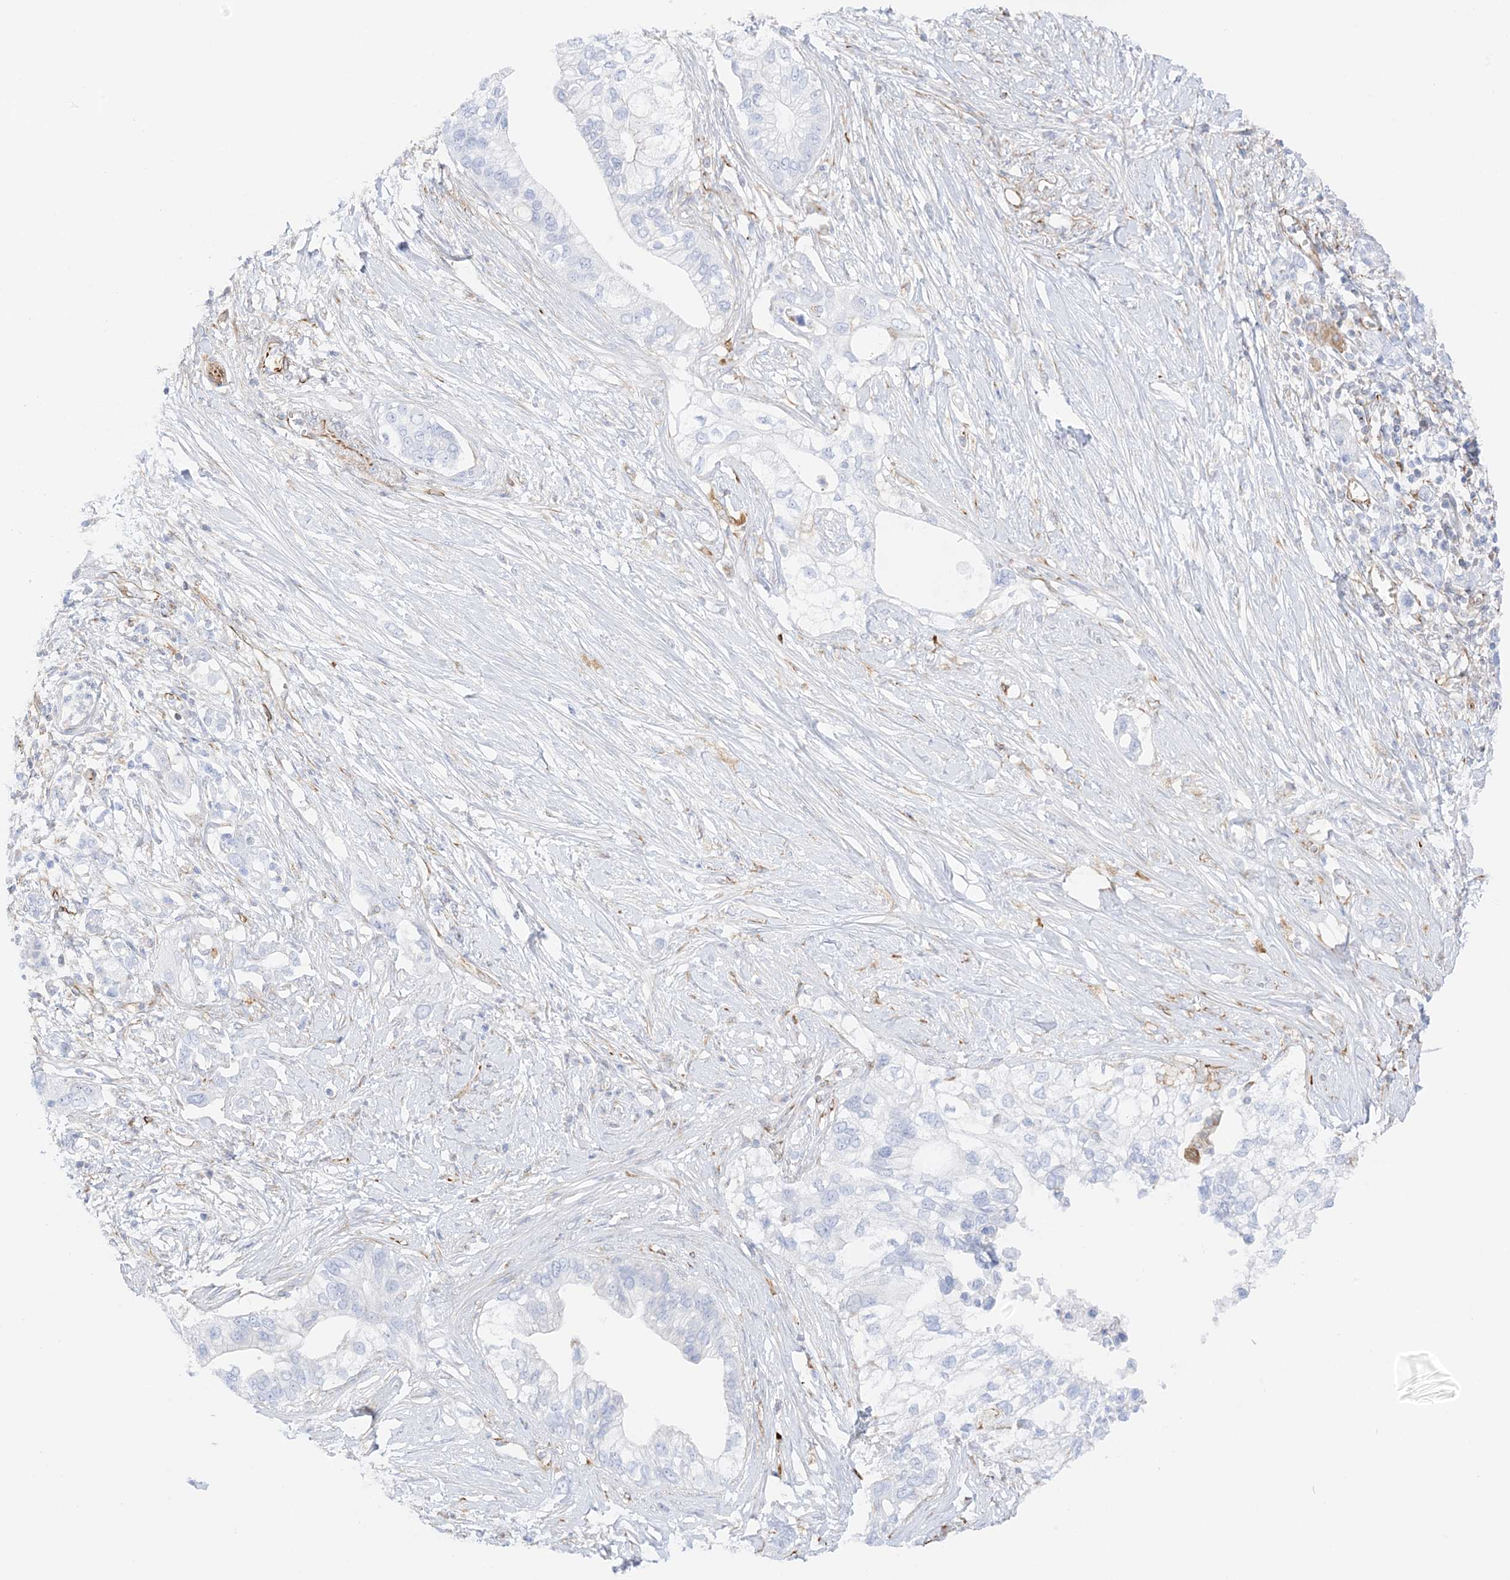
{"staining": {"intensity": "negative", "quantity": "none", "location": "none"}, "tissue": "pancreatic cancer", "cell_type": "Tumor cells", "image_type": "cancer", "snomed": [{"axis": "morphology", "description": "Normal tissue, NOS"}, {"axis": "morphology", "description": "Adenocarcinoma, NOS"}, {"axis": "topography", "description": "Pancreas"}, {"axis": "topography", "description": "Peripheral nerve tissue"}], "caption": "A histopathology image of pancreatic adenocarcinoma stained for a protein displays no brown staining in tumor cells.", "gene": "PID1", "patient": {"sex": "male", "age": 59}}